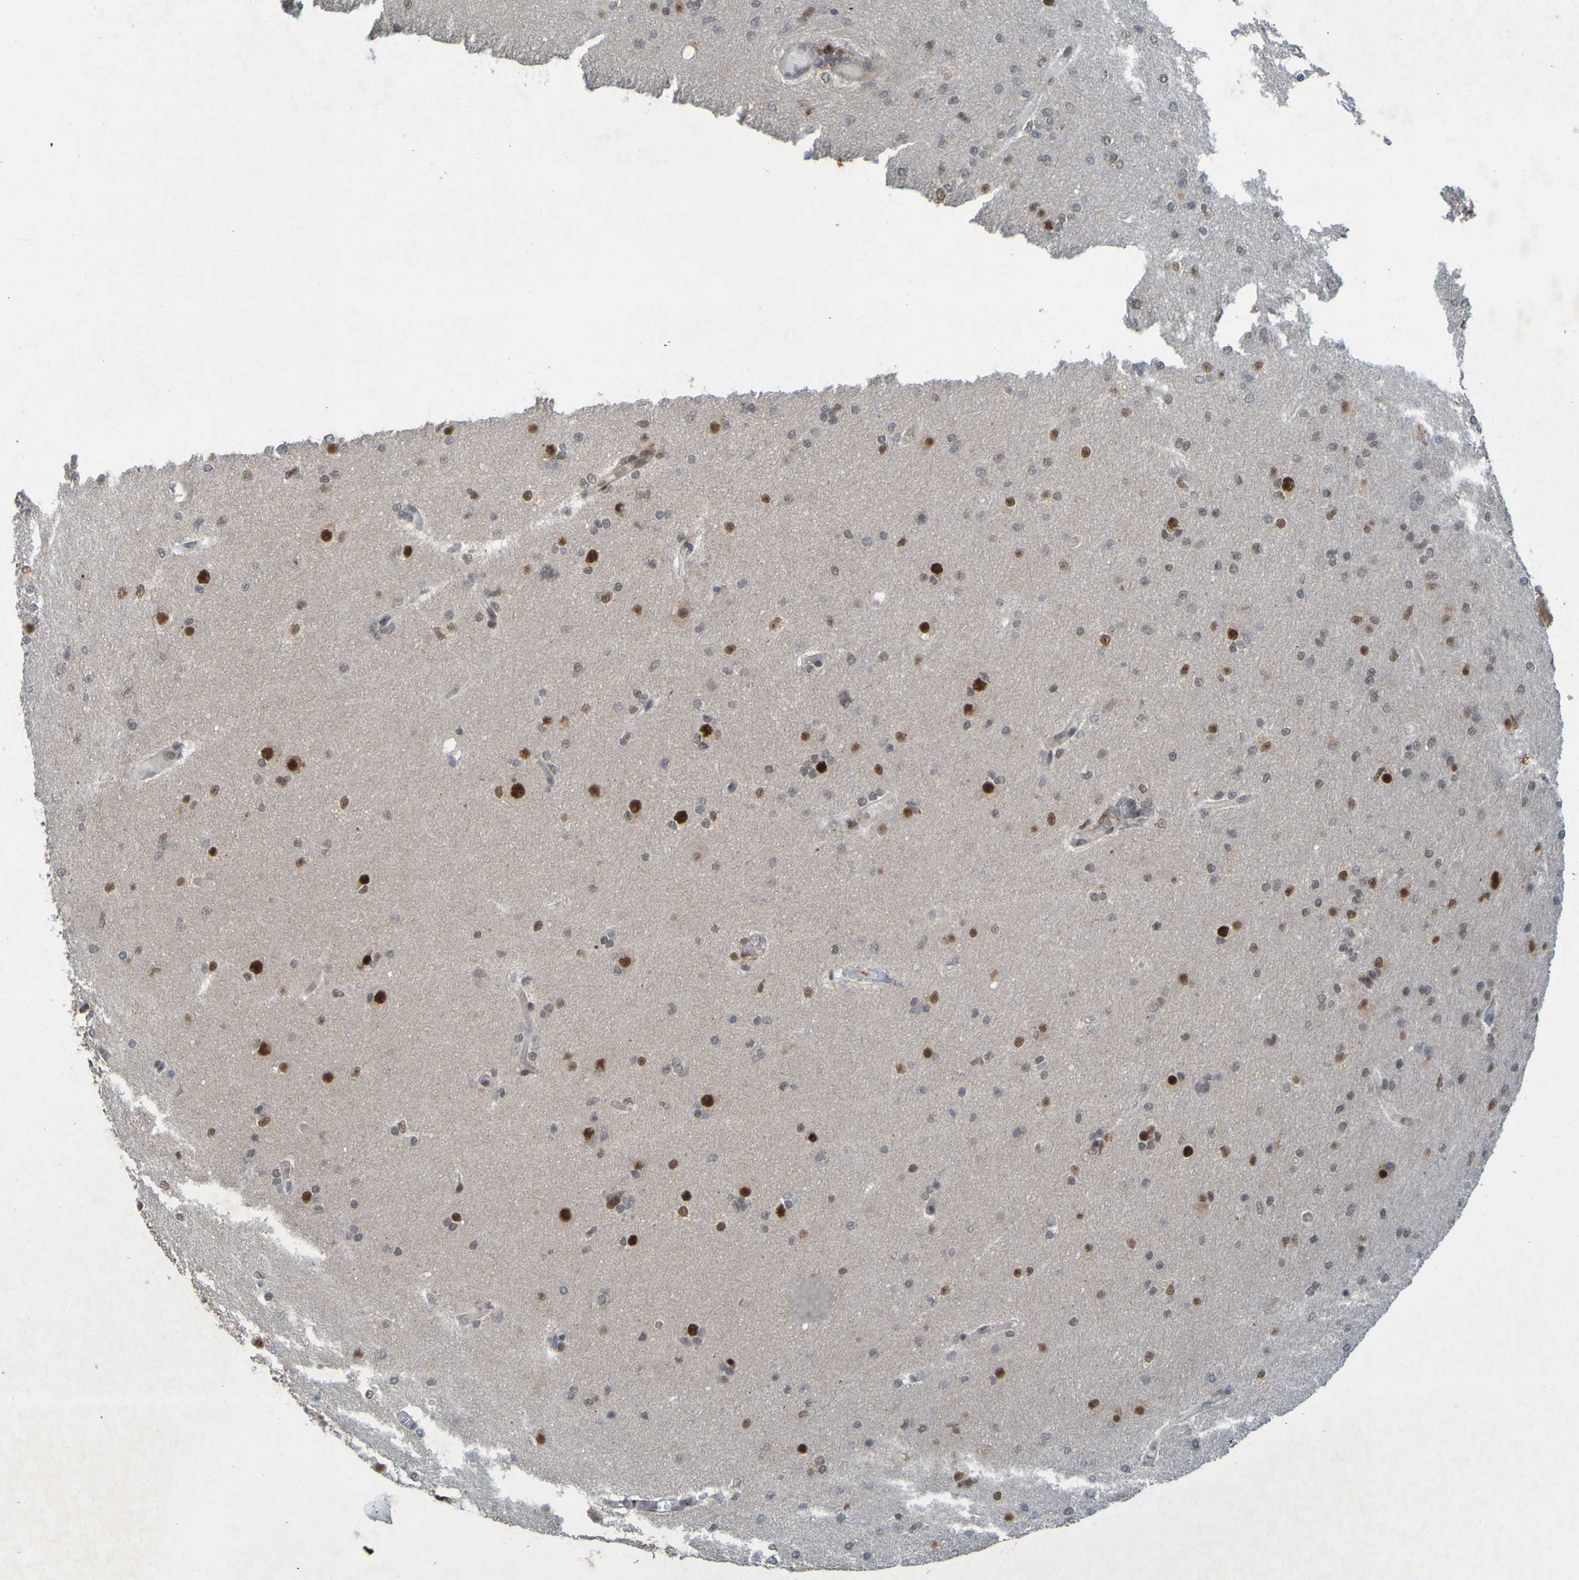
{"staining": {"intensity": "moderate", "quantity": "25%-75%", "location": "nuclear"}, "tissue": "glioma", "cell_type": "Tumor cells", "image_type": "cancer", "snomed": [{"axis": "morphology", "description": "Glioma, malignant, High grade"}, {"axis": "topography", "description": "Cerebral cortex"}], "caption": "A brown stain highlights moderate nuclear positivity of a protein in glioma tumor cells.", "gene": "MCPH1", "patient": {"sex": "female", "age": 36}}